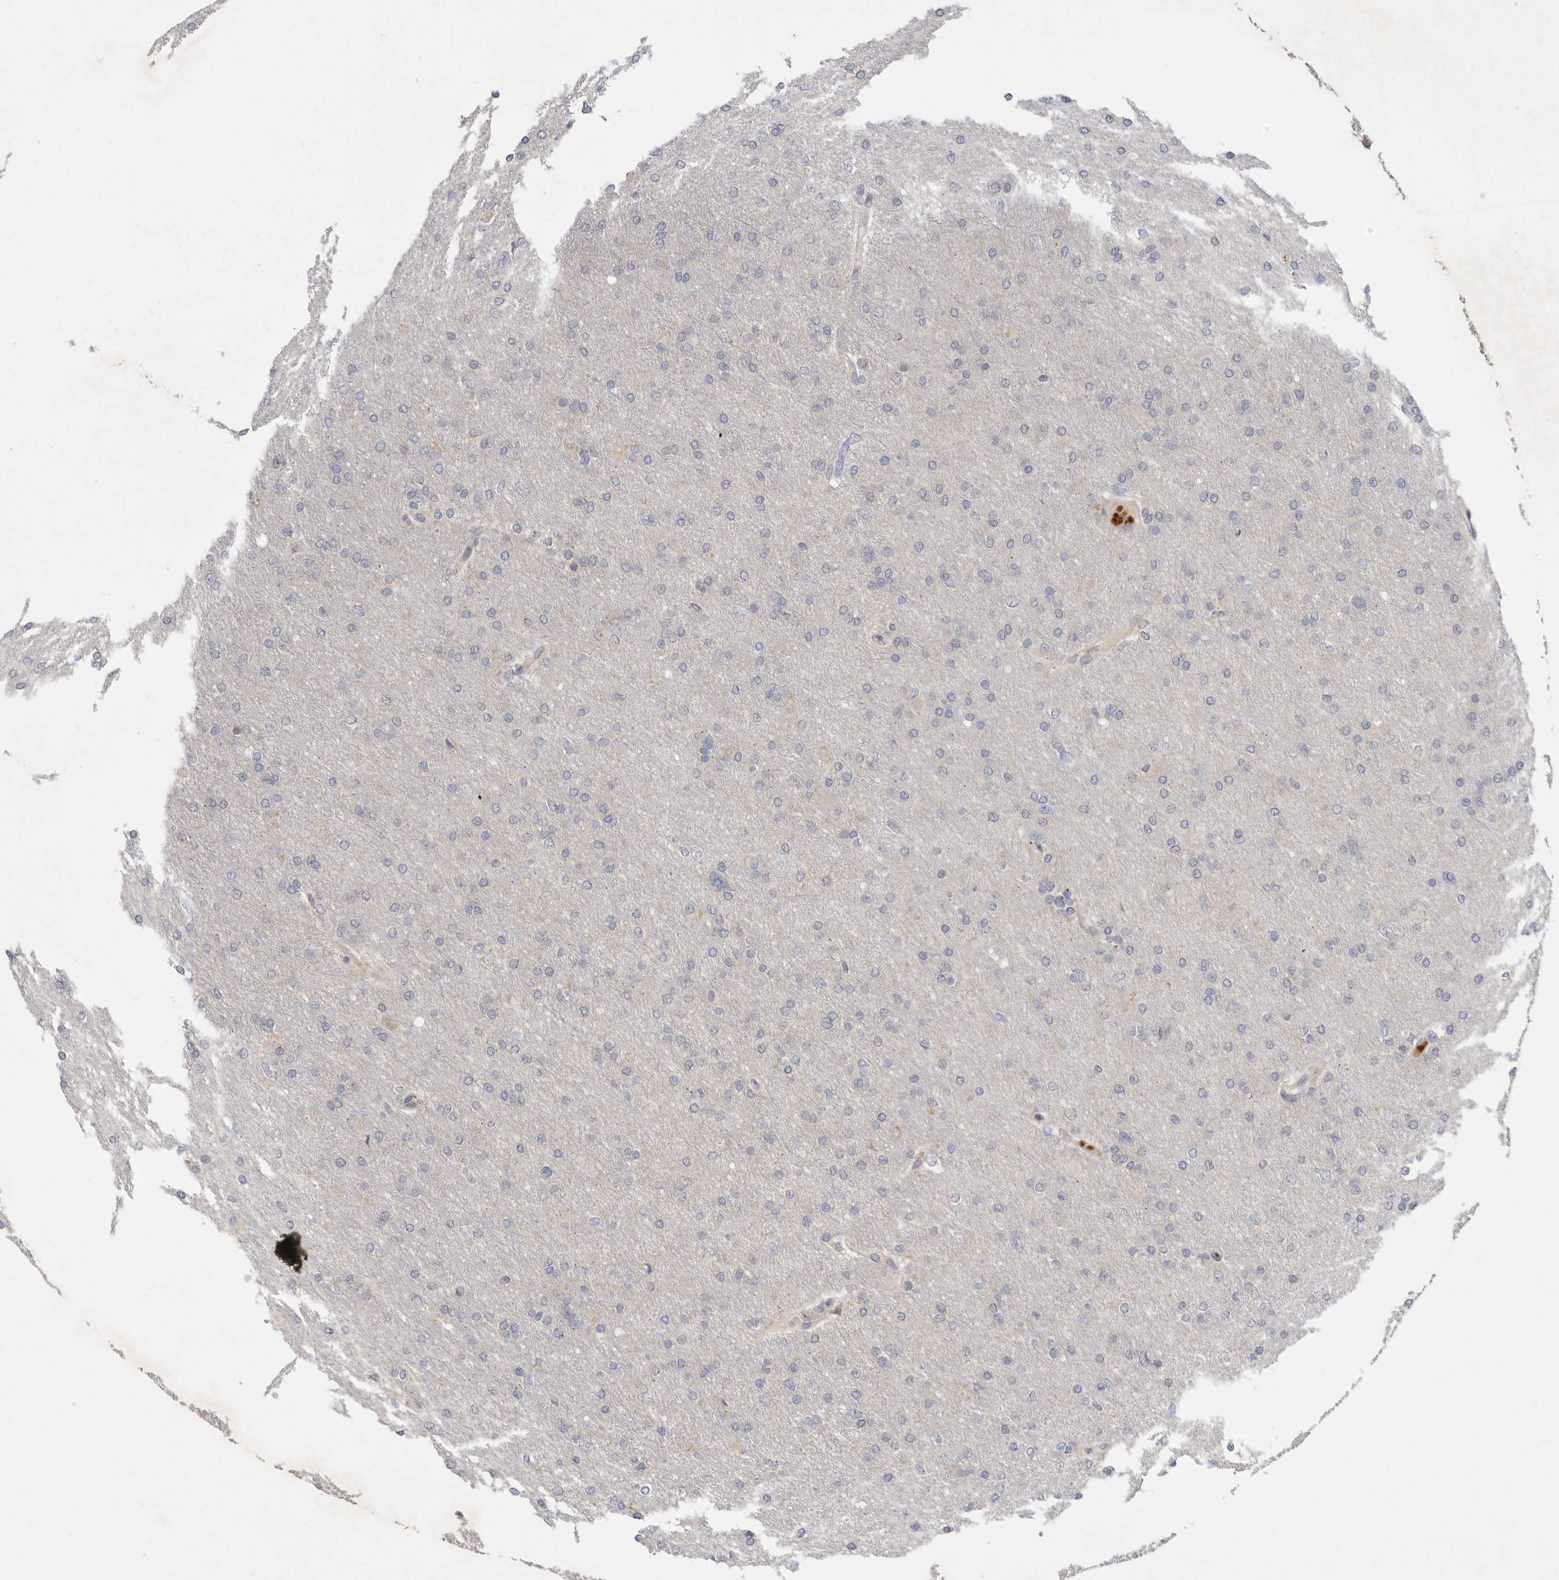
{"staining": {"intensity": "negative", "quantity": "none", "location": "none"}, "tissue": "glioma", "cell_type": "Tumor cells", "image_type": "cancer", "snomed": [{"axis": "morphology", "description": "Glioma, malignant, High grade"}, {"axis": "topography", "description": "Cerebral cortex"}], "caption": "IHC histopathology image of neoplastic tissue: human glioma stained with DAB reveals no significant protein positivity in tumor cells.", "gene": "CFAP298", "patient": {"sex": "female", "age": 36}}